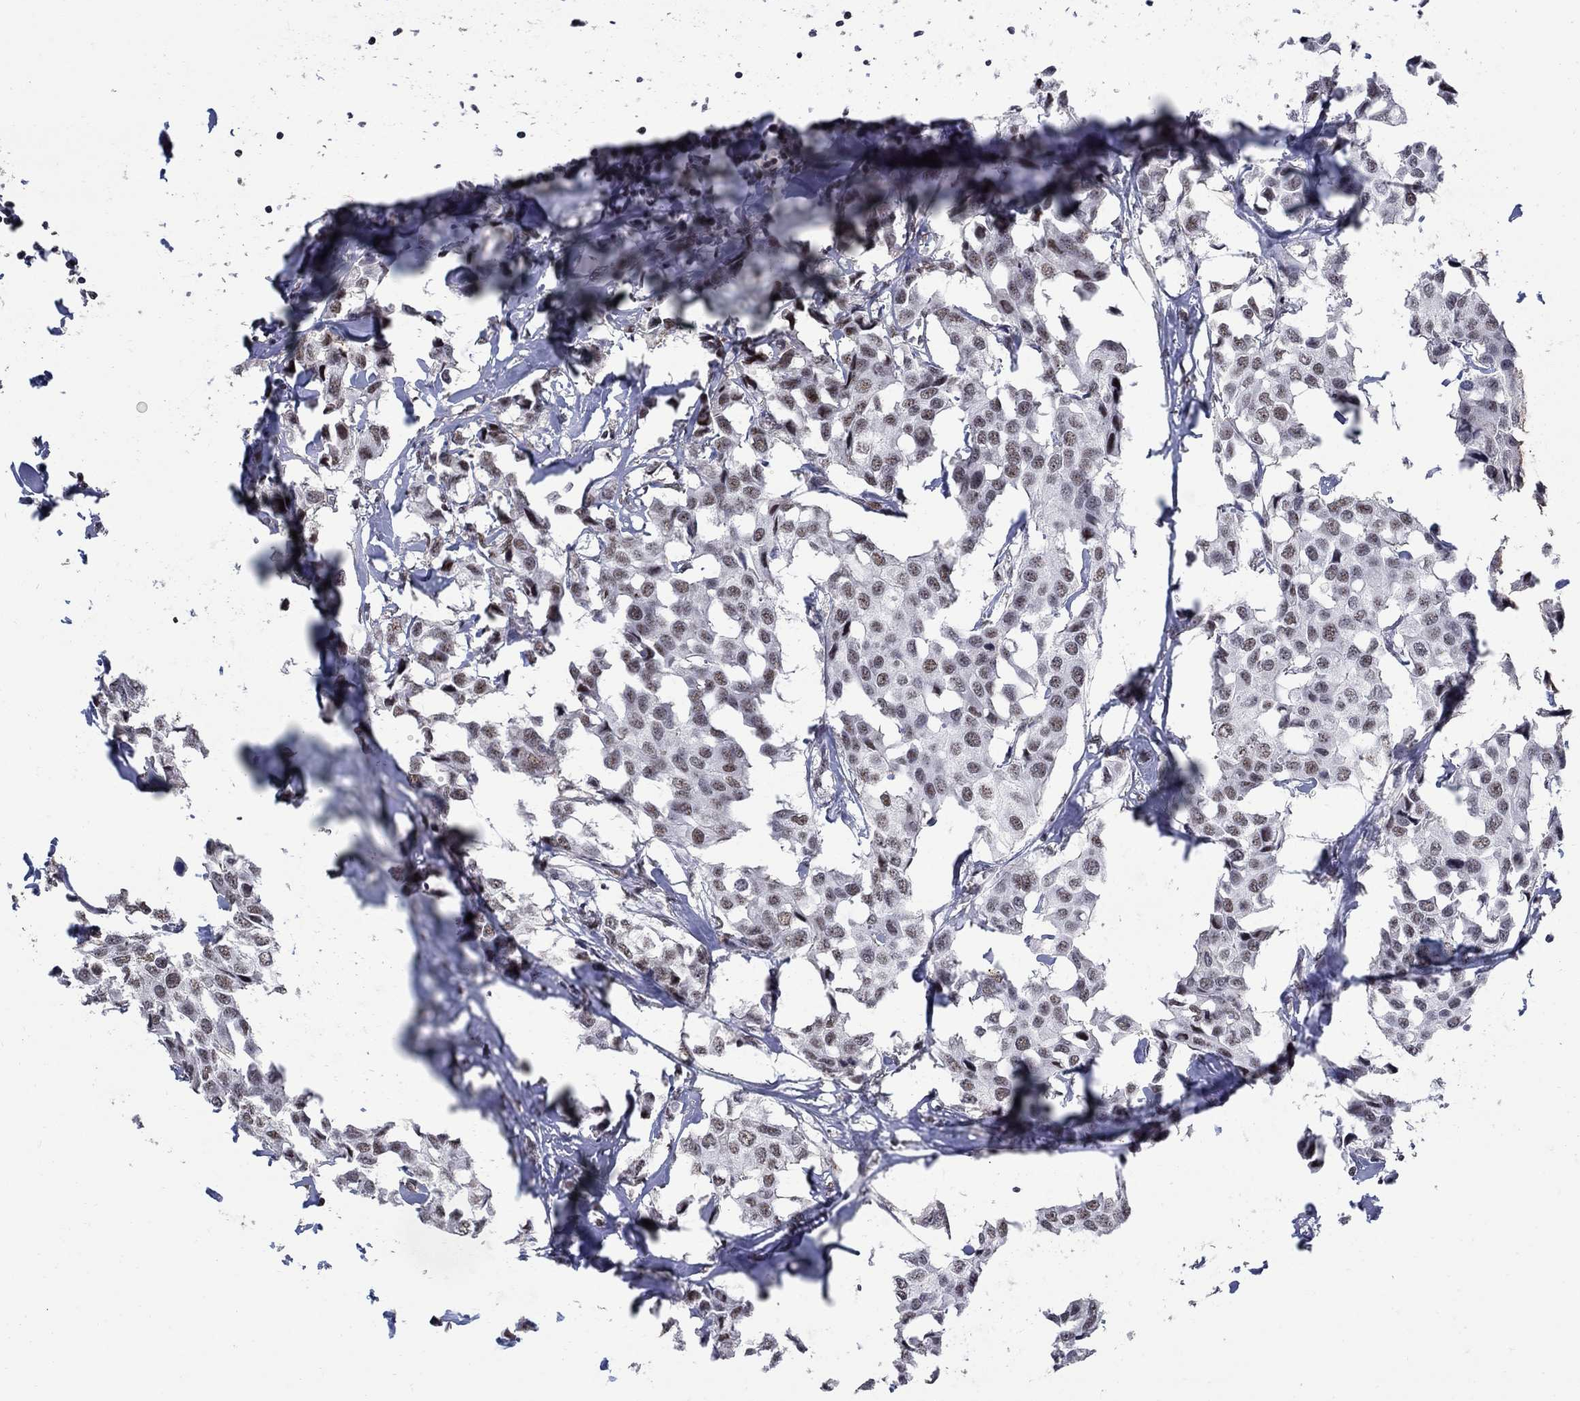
{"staining": {"intensity": "weak", "quantity": "25%-75%", "location": "nuclear"}, "tissue": "breast cancer", "cell_type": "Tumor cells", "image_type": "cancer", "snomed": [{"axis": "morphology", "description": "Duct carcinoma"}, {"axis": "topography", "description": "Breast"}], "caption": "This is a histology image of immunohistochemistry (IHC) staining of breast cancer, which shows weak expression in the nuclear of tumor cells.", "gene": "PNISR", "patient": {"sex": "female", "age": 80}}